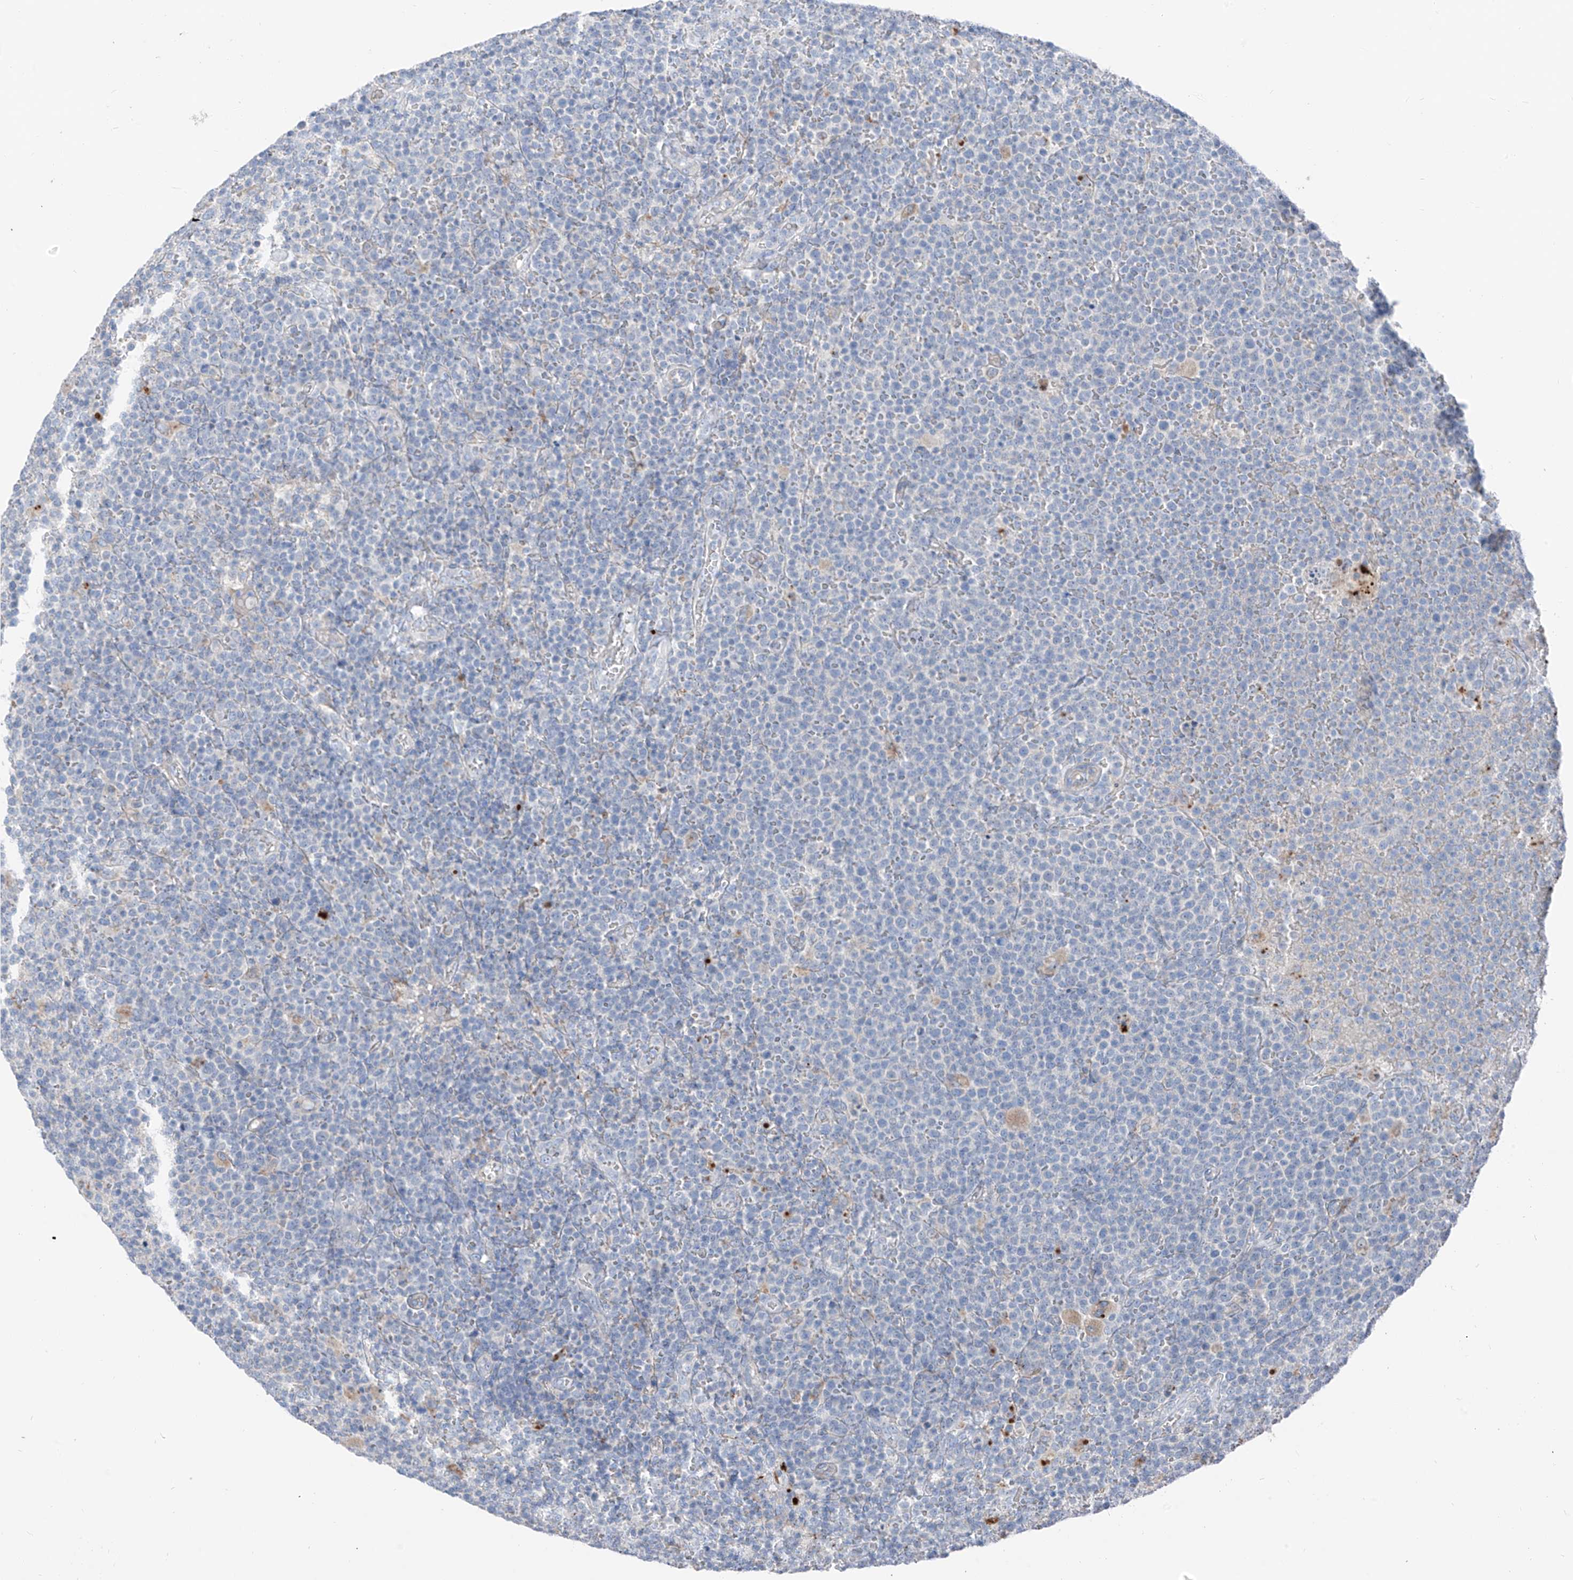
{"staining": {"intensity": "negative", "quantity": "none", "location": "none"}, "tissue": "lymphoma", "cell_type": "Tumor cells", "image_type": "cancer", "snomed": [{"axis": "morphology", "description": "Malignant lymphoma, non-Hodgkin's type, High grade"}, {"axis": "topography", "description": "Lymph node"}], "caption": "The image shows no staining of tumor cells in lymphoma.", "gene": "GPR137C", "patient": {"sex": "male", "age": 61}}